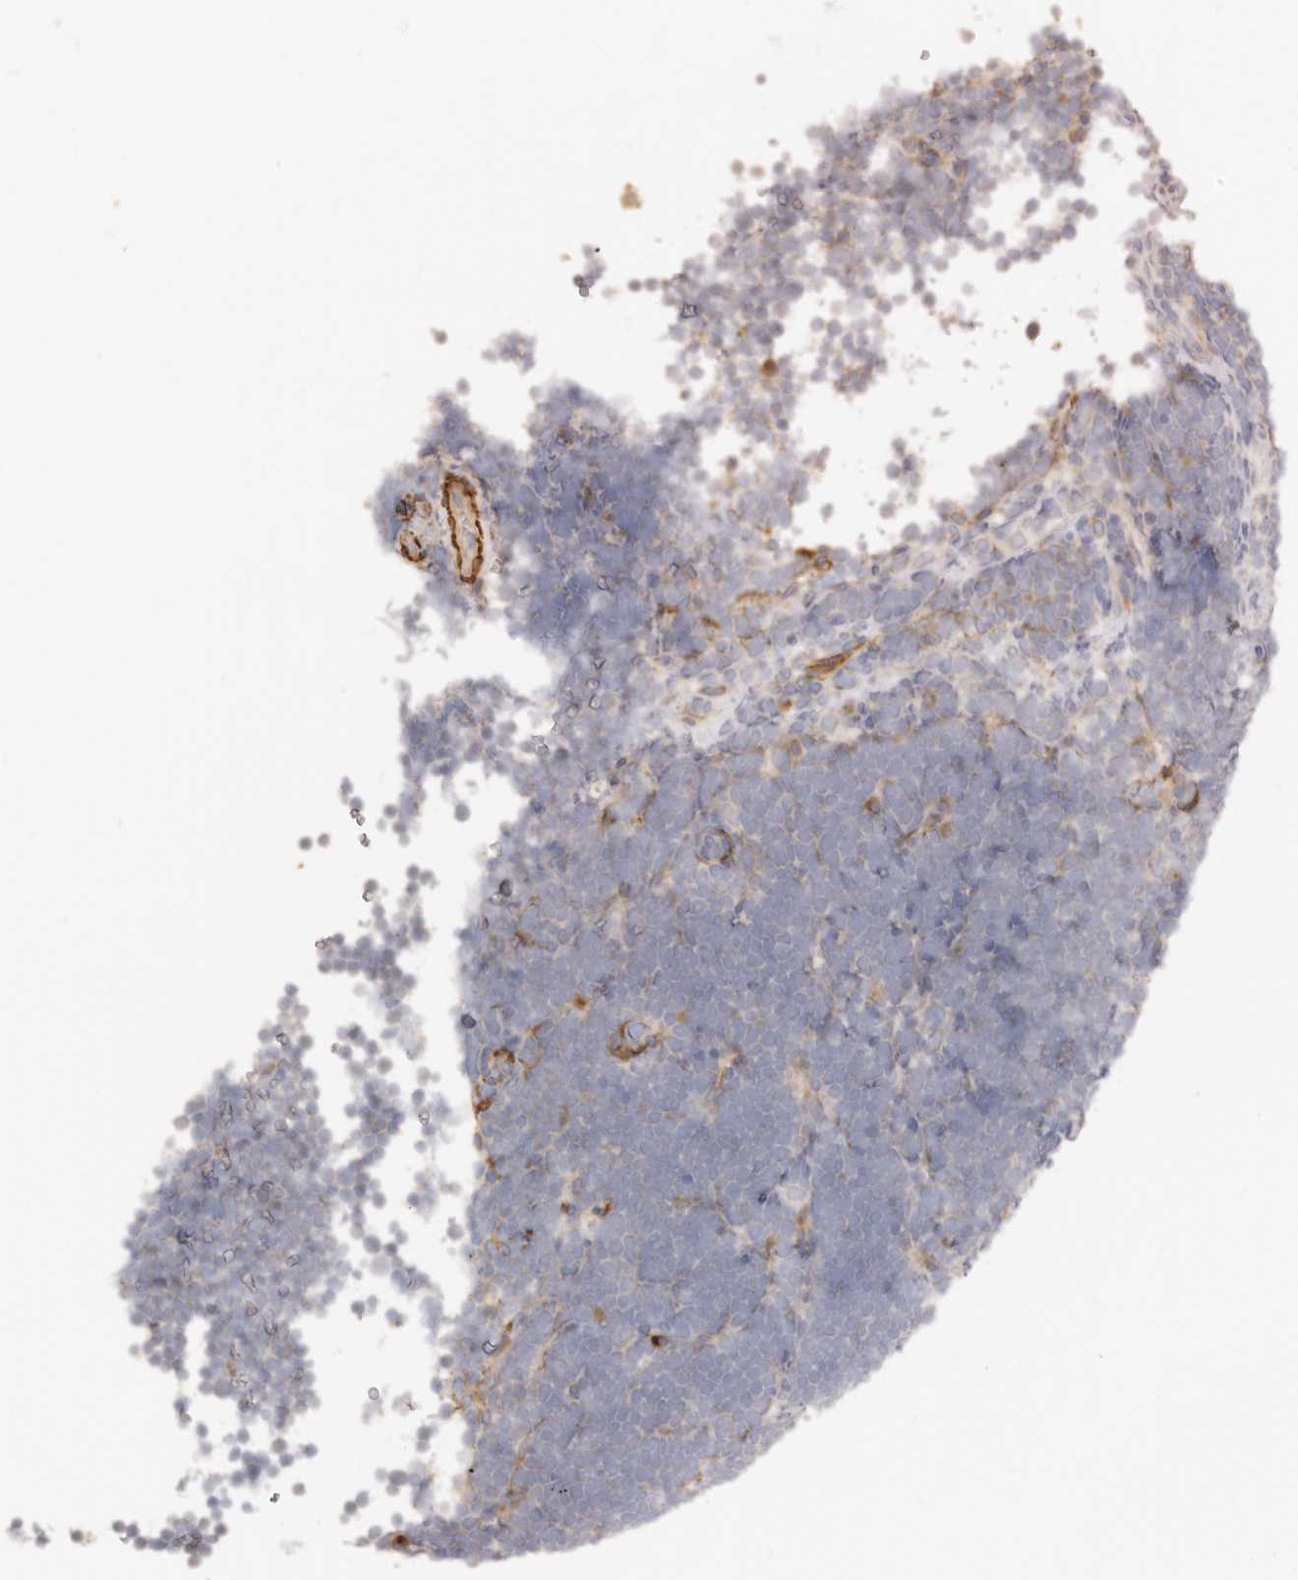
{"staining": {"intensity": "negative", "quantity": "none", "location": "none"}, "tissue": "lymphoma", "cell_type": "Tumor cells", "image_type": "cancer", "snomed": [{"axis": "morphology", "description": "Malignant lymphoma, non-Hodgkin's type, High grade"}, {"axis": "topography", "description": "Lymph node"}], "caption": "Immunohistochemistry (IHC) of human malignant lymphoma, non-Hodgkin's type (high-grade) reveals no staining in tumor cells.", "gene": "RABAC1", "patient": {"sex": "male", "age": 13}}